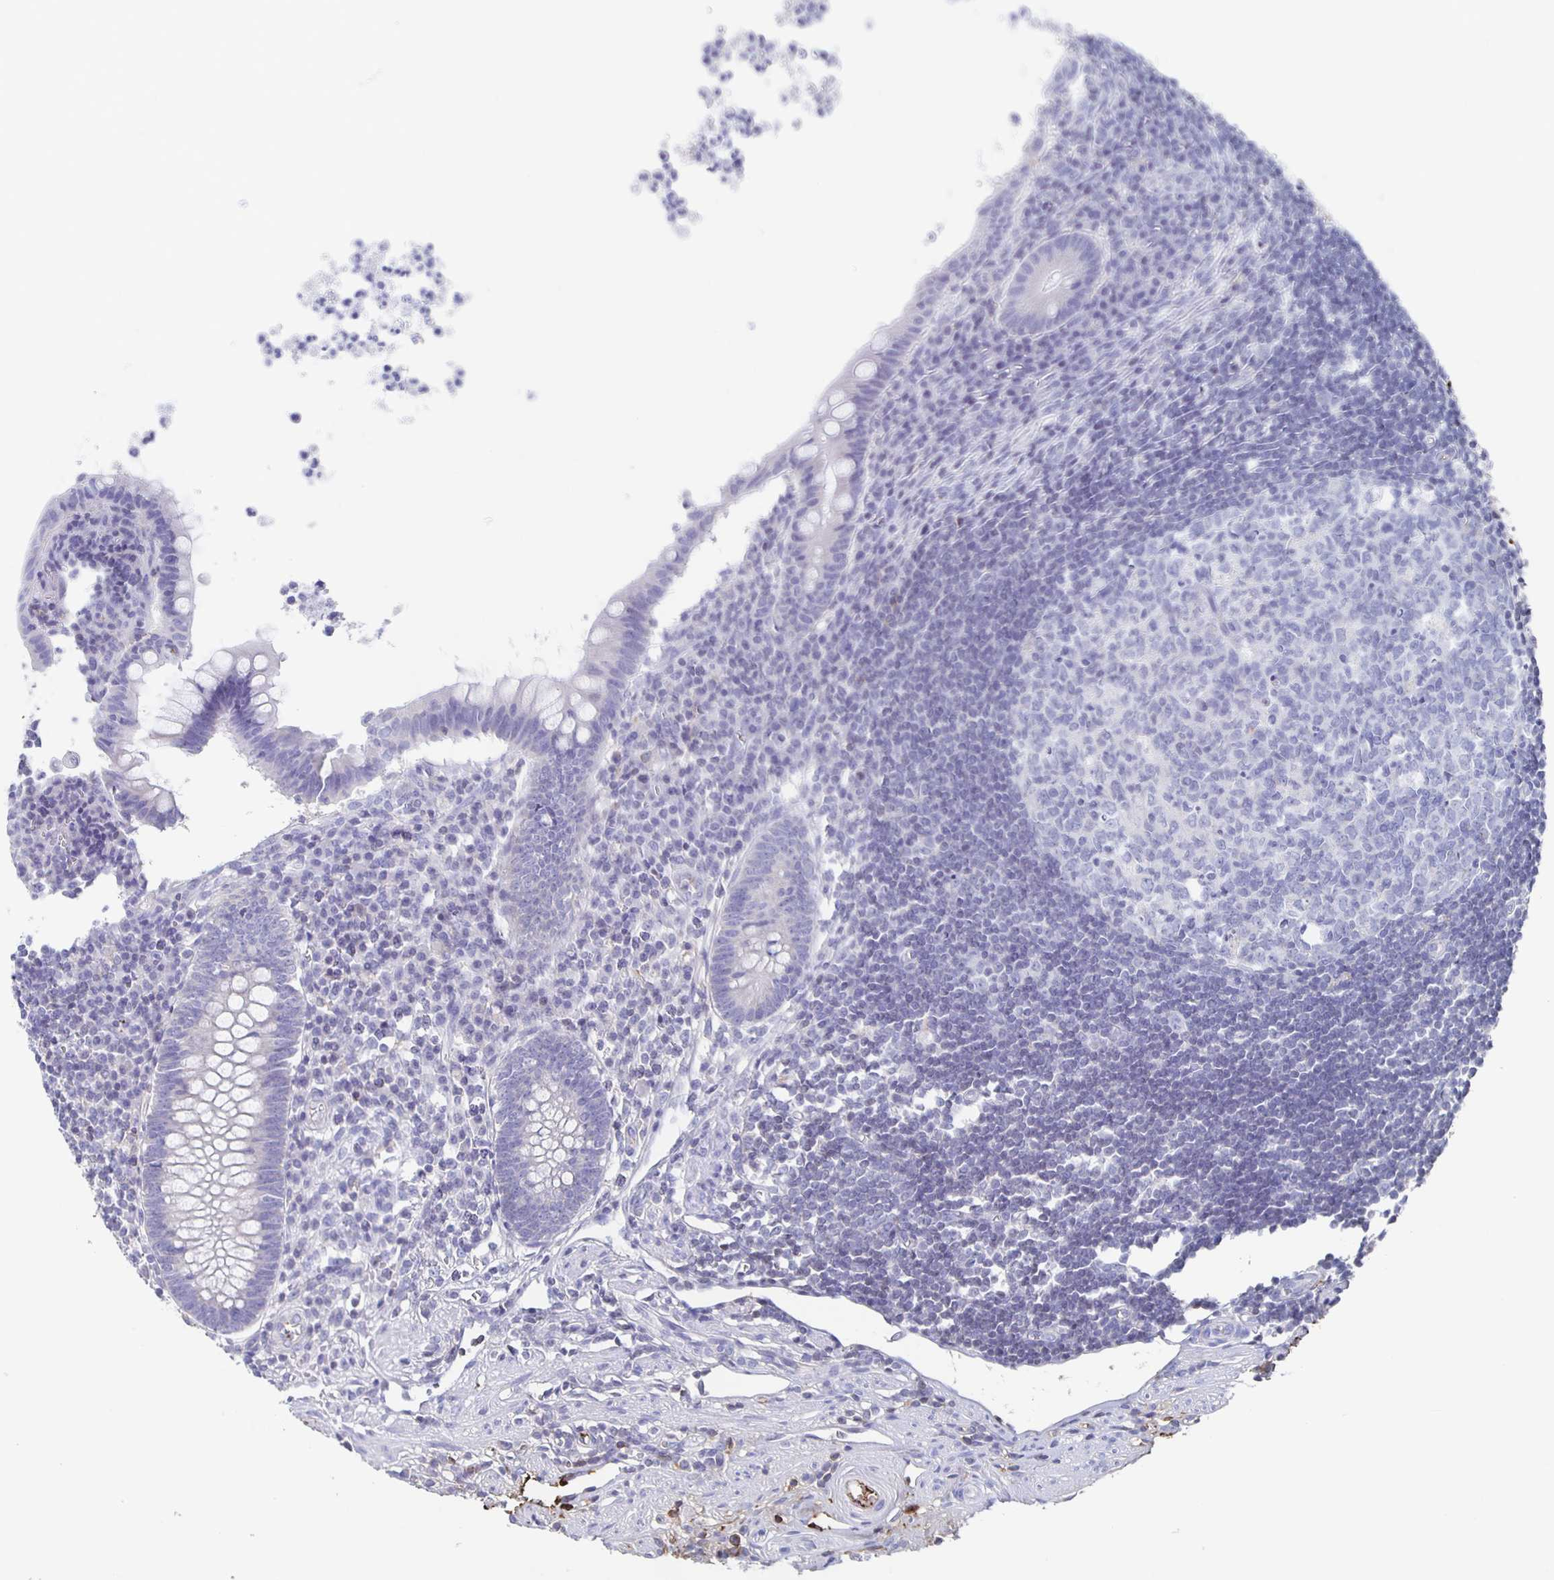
{"staining": {"intensity": "negative", "quantity": "none", "location": "none"}, "tissue": "appendix", "cell_type": "Glandular cells", "image_type": "normal", "snomed": [{"axis": "morphology", "description": "Normal tissue, NOS"}, {"axis": "topography", "description": "Appendix"}], "caption": "IHC micrograph of unremarkable appendix: appendix stained with DAB (3,3'-diaminobenzidine) displays no significant protein staining in glandular cells. The staining is performed using DAB (3,3'-diaminobenzidine) brown chromogen with nuclei counter-stained in using hematoxylin.", "gene": "FGA", "patient": {"sex": "female", "age": 56}}